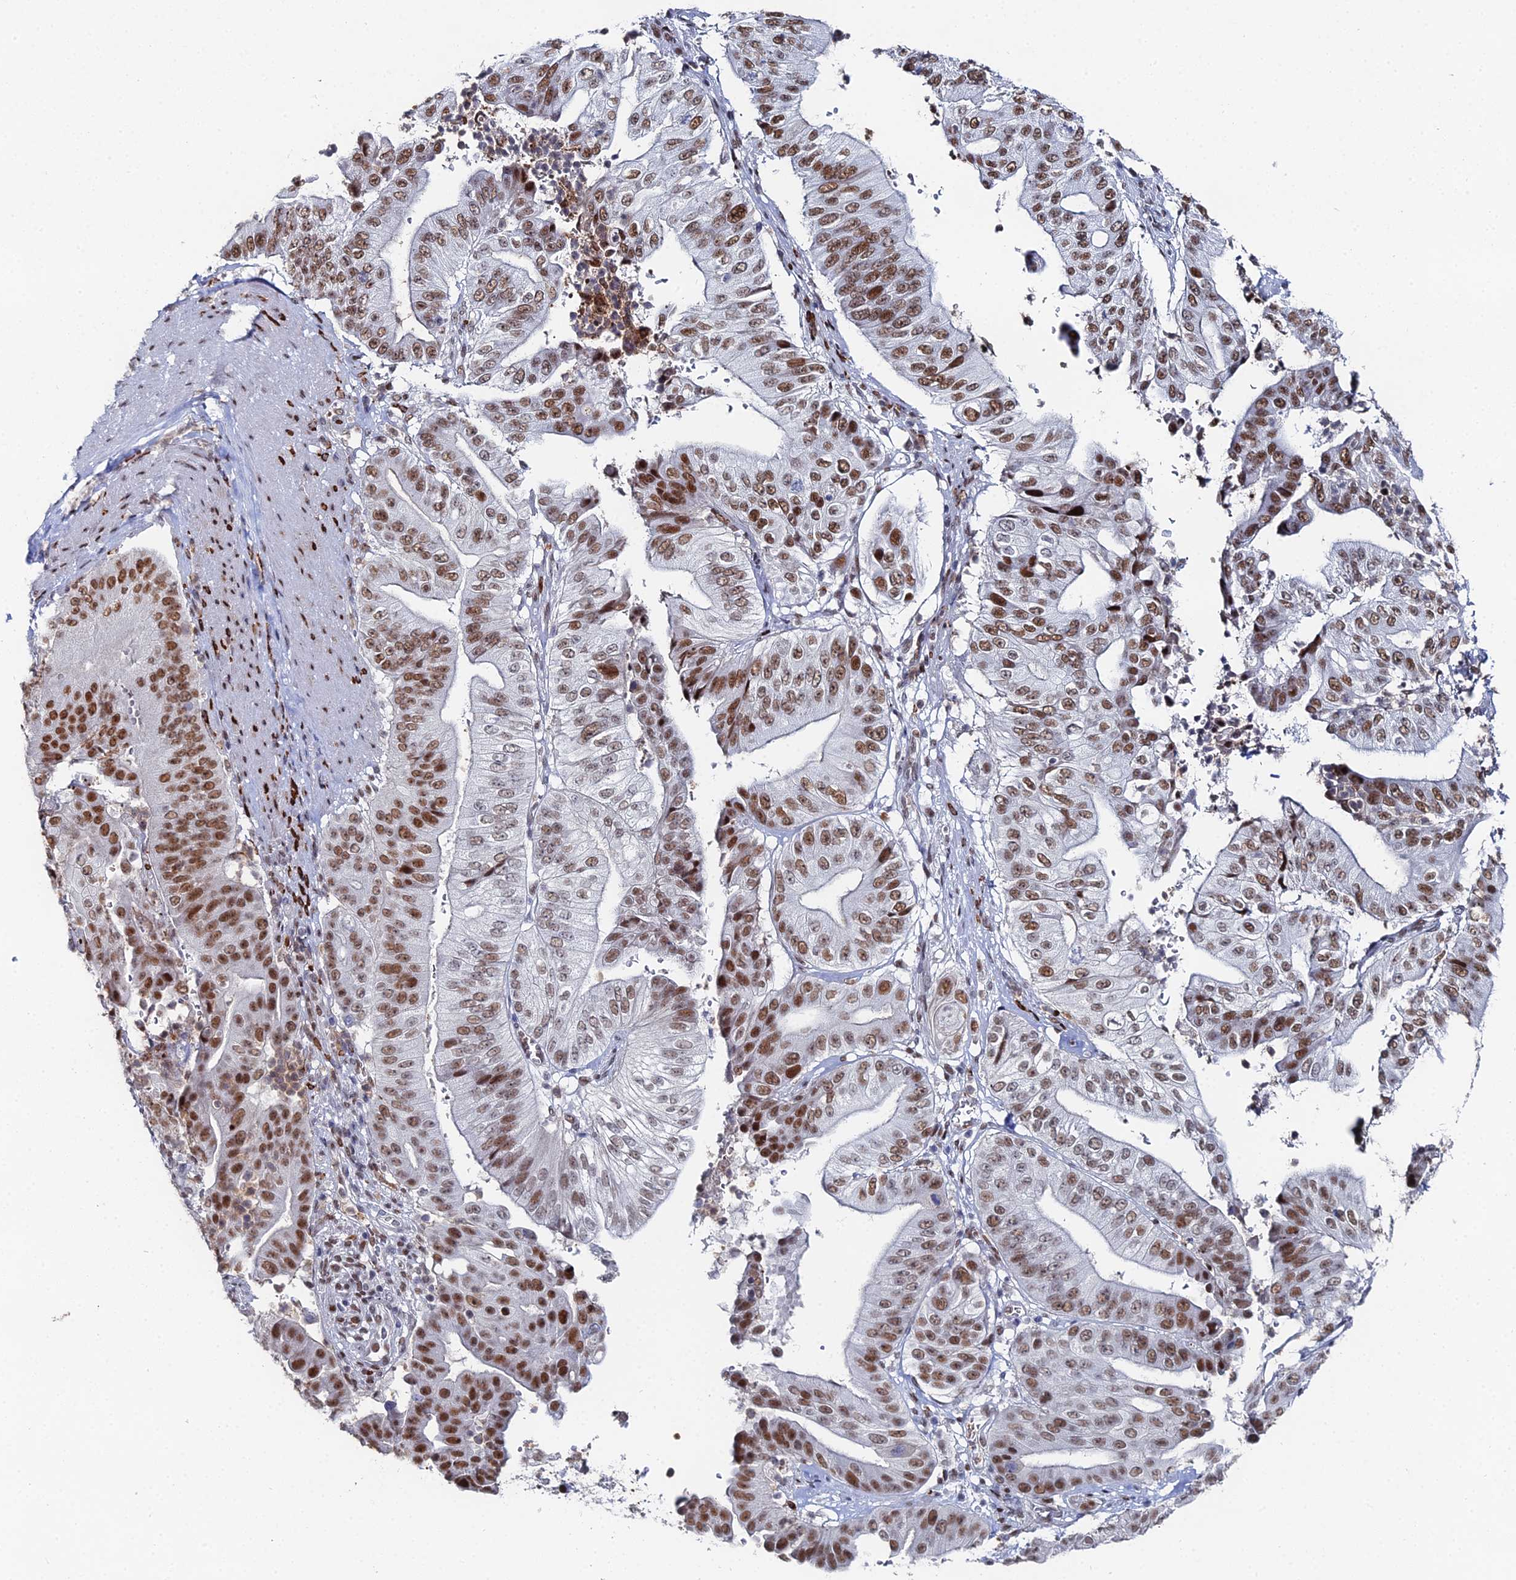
{"staining": {"intensity": "moderate", "quantity": ">75%", "location": "nuclear"}, "tissue": "pancreatic cancer", "cell_type": "Tumor cells", "image_type": "cancer", "snomed": [{"axis": "morphology", "description": "Adenocarcinoma, NOS"}, {"axis": "topography", "description": "Pancreas"}], "caption": "Human adenocarcinoma (pancreatic) stained for a protein (brown) displays moderate nuclear positive staining in about >75% of tumor cells.", "gene": "GSC2", "patient": {"sex": "female", "age": 77}}